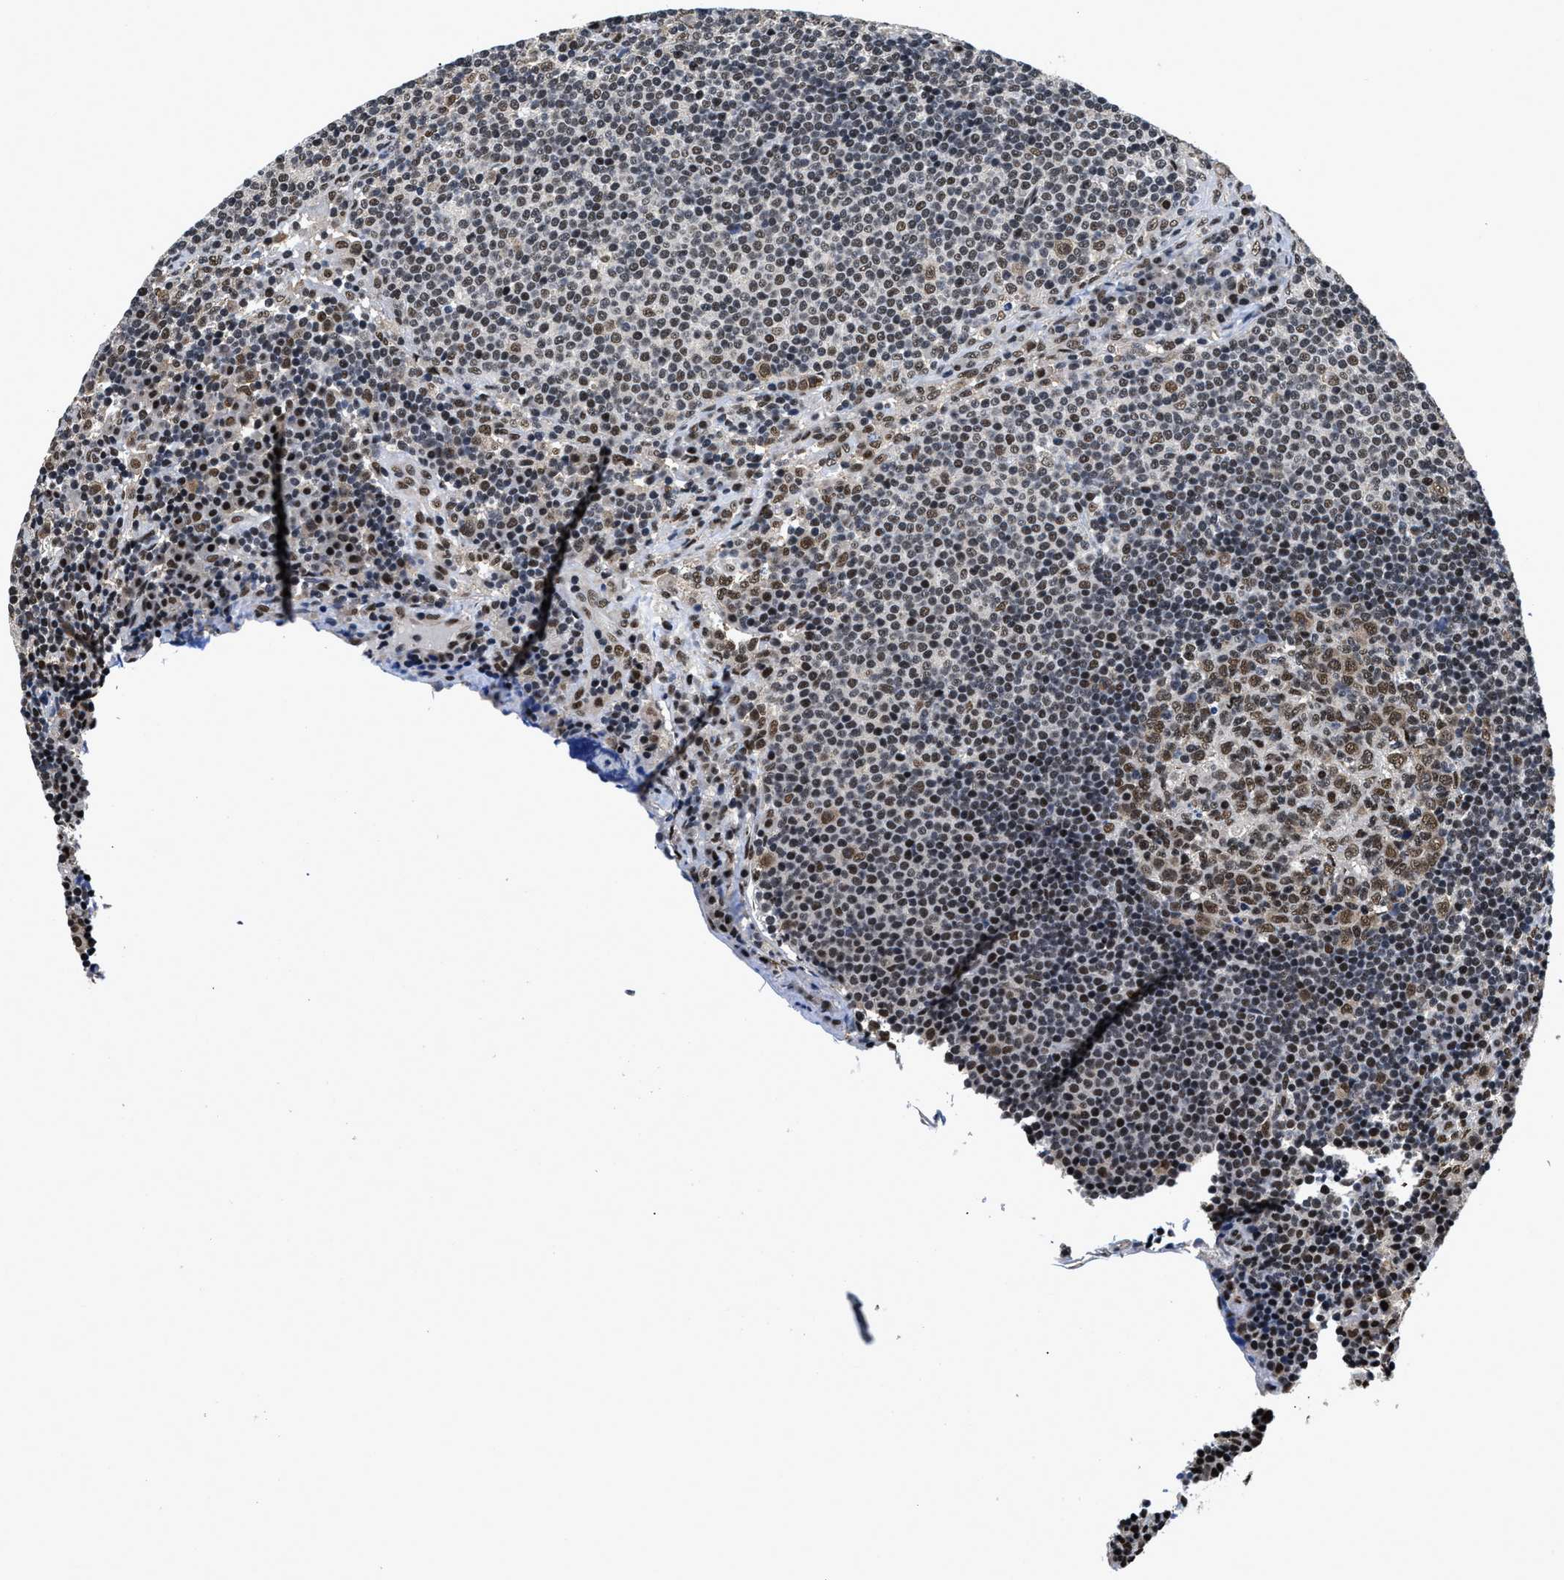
{"staining": {"intensity": "moderate", "quantity": "25%-75%", "location": "nuclear"}, "tissue": "lymph node", "cell_type": "Germinal center cells", "image_type": "normal", "snomed": [{"axis": "morphology", "description": "Normal tissue, NOS"}, {"axis": "topography", "description": "Lymph node"}], "caption": "Immunohistochemical staining of benign lymph node exhibits moderate nuclear protein positivity in about 25%-75% of germinal center cells. The protein of interest is shown in brown color, while the nuclei are stained blue.", "gene": "HNRNPF", "patient": {"sex": "female", "age": 53}}